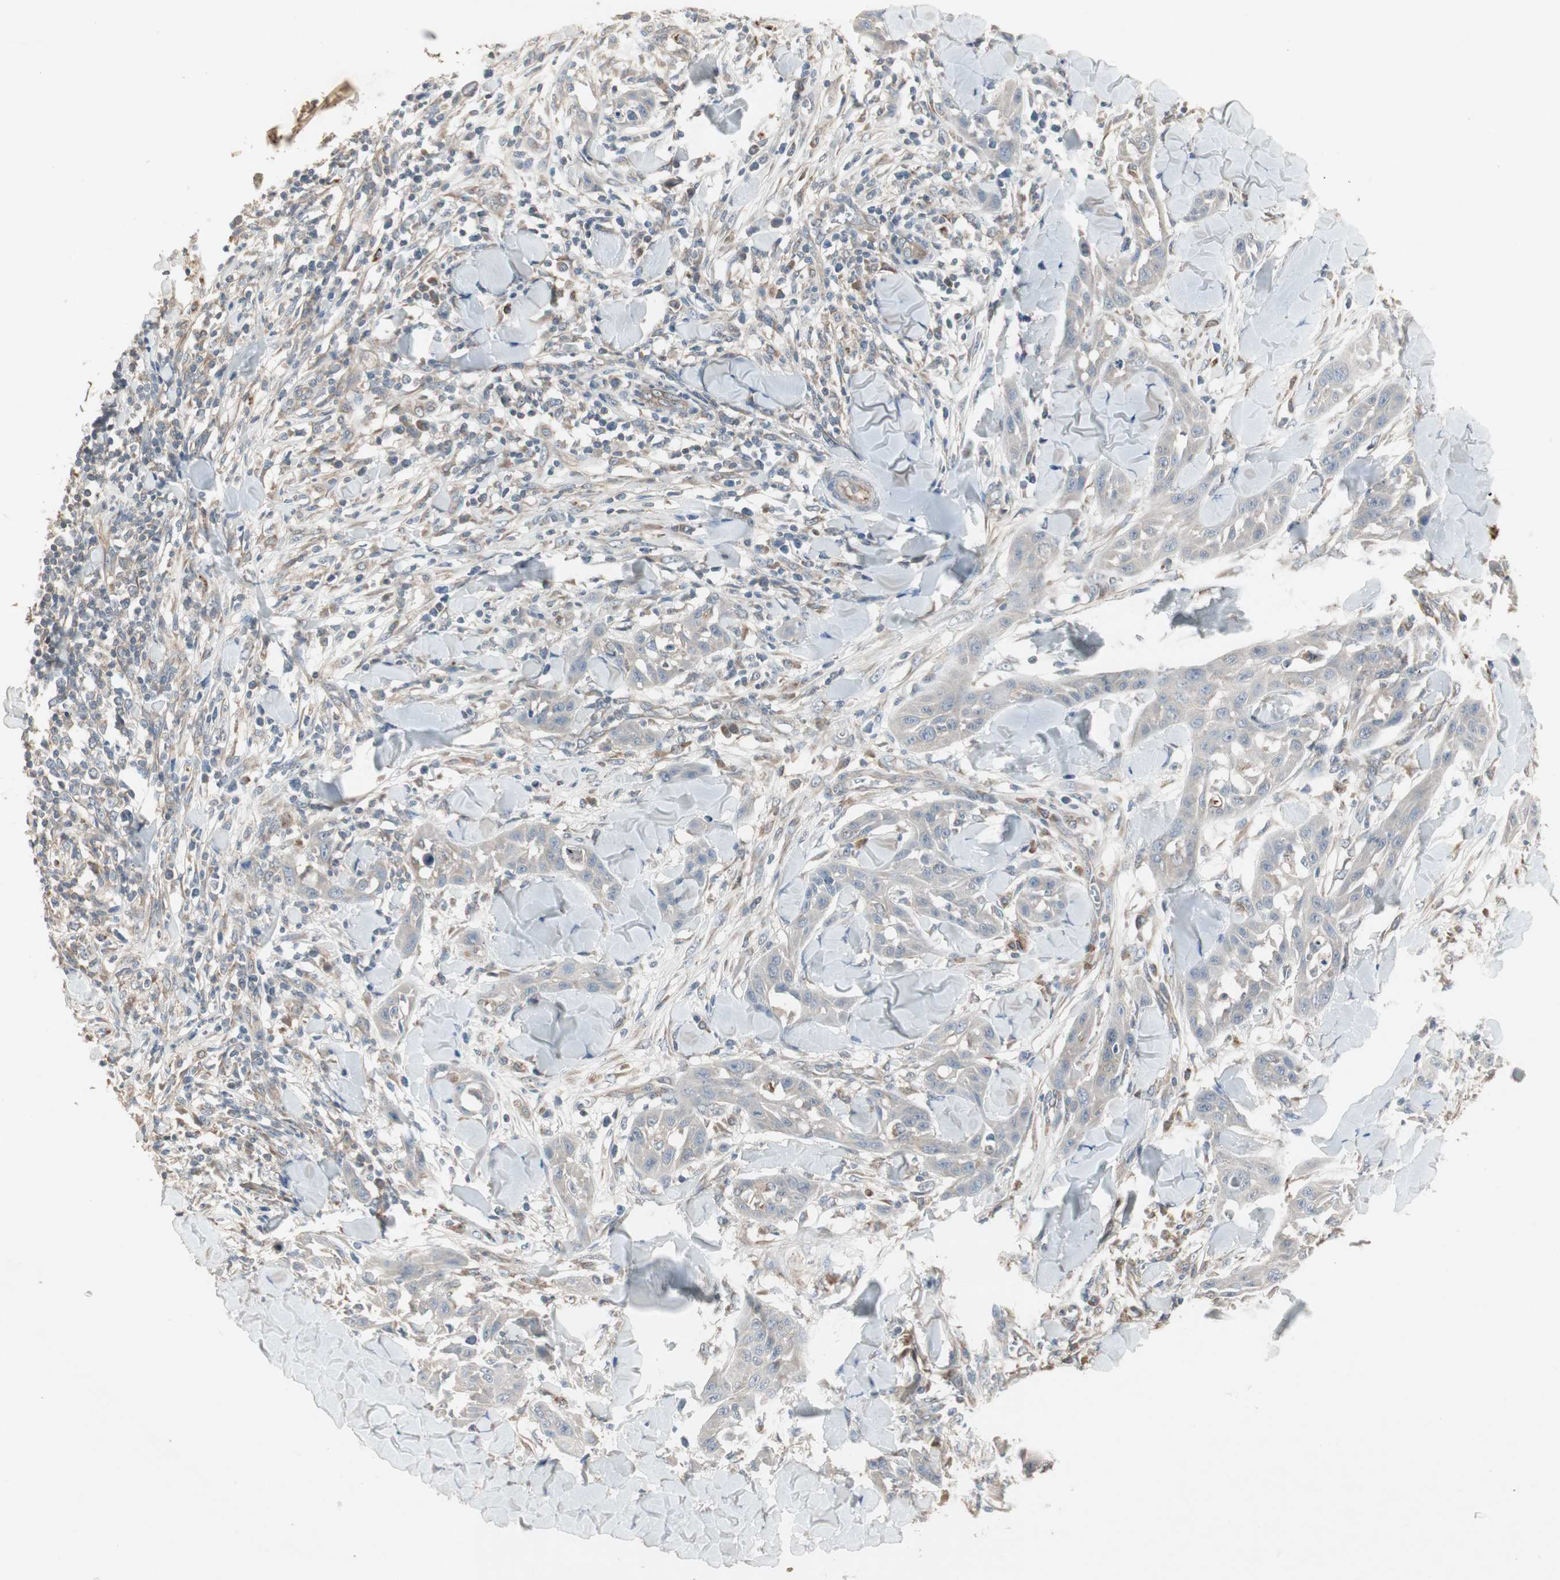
{"staining": {"intensity": "negative", "quantity": "none", "location": "none"}, "tissue": "skin cancer", "cell_type": "Tumor cells", "image_type": "cancer", "snomed": [{"axis": "morphology", "description": "Squamous cell carcinoma, NOS"}, {"axis": "topography", "description": "Skin"}], "caption": "Tumor cells show no significant positivity in skin squamous cell carcinoma.", "gene": "JMJD7-PLA2G4B", "patient": {"sex": "male", "age": 24}}